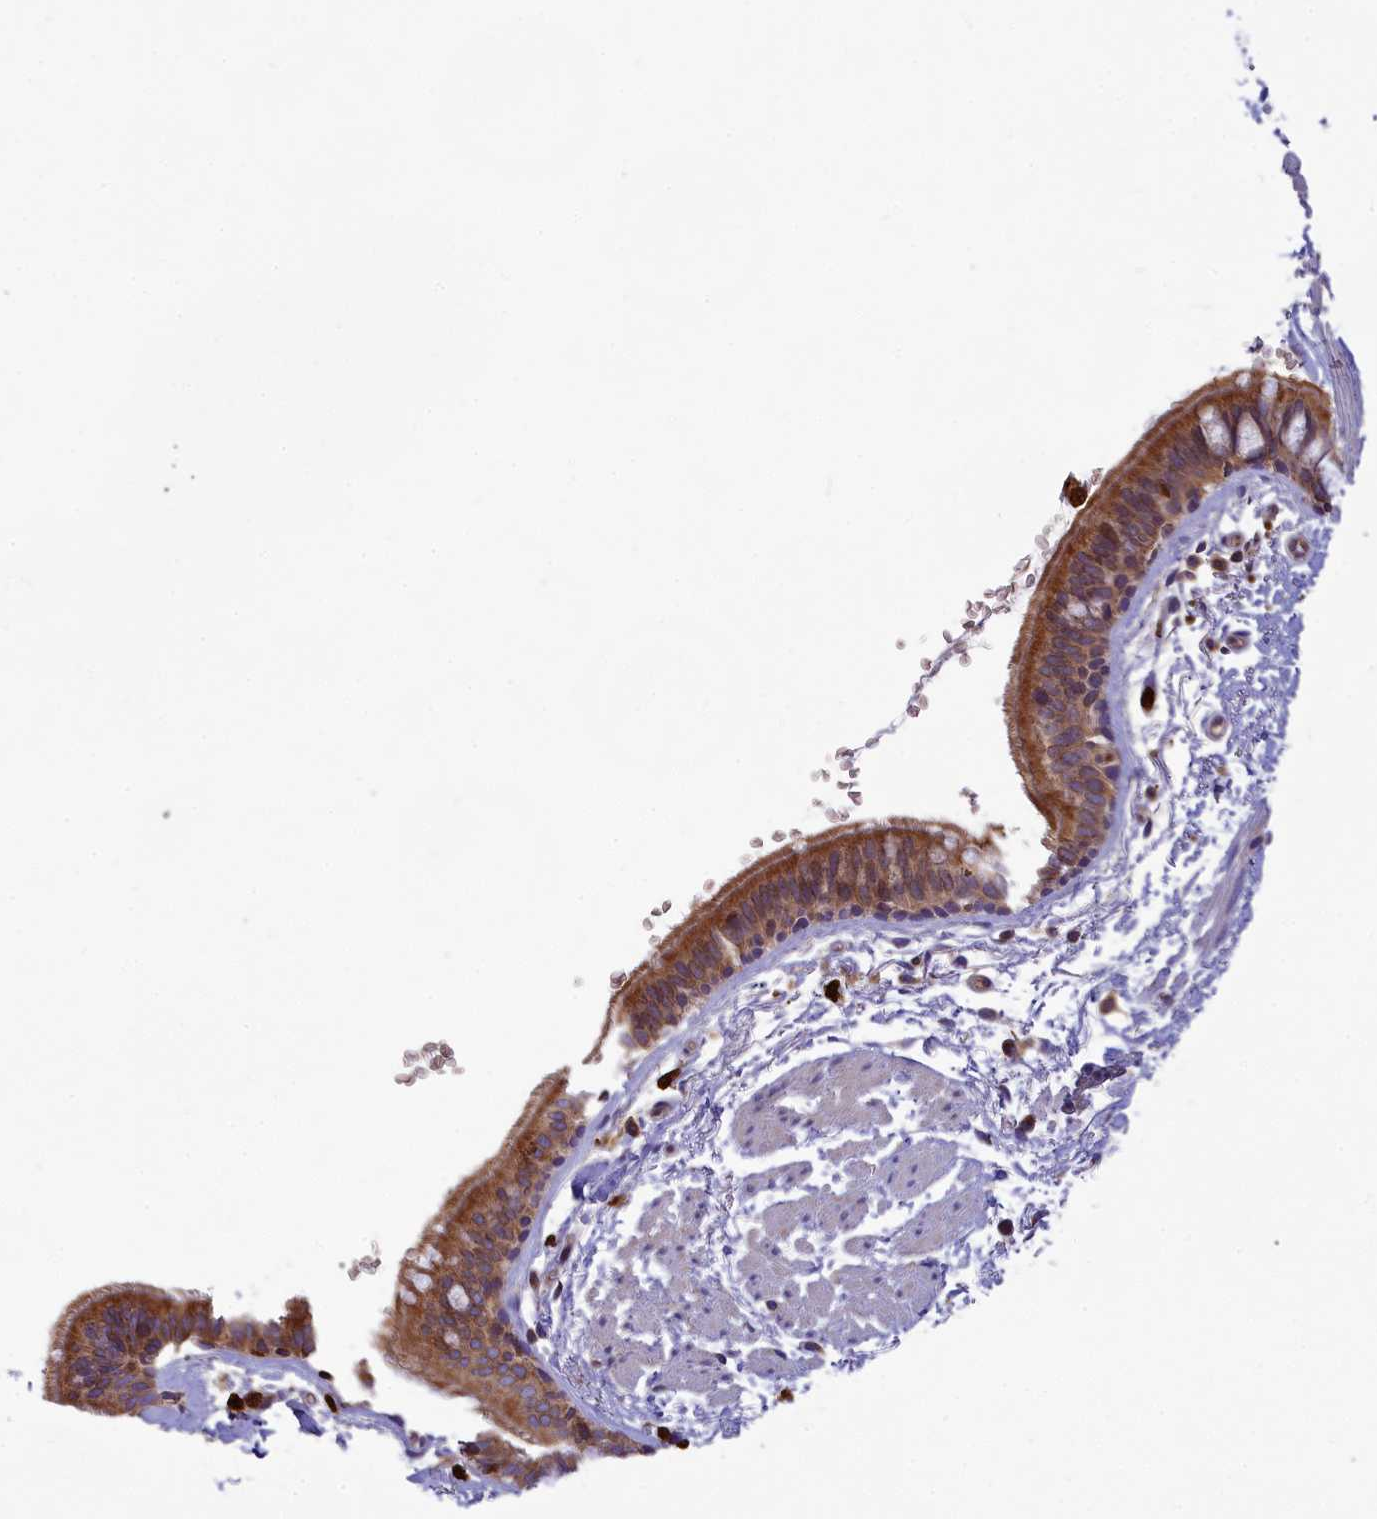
{"staining": {"intensity": "moderate", "quantity": ">75%", "location": "cytoplasmic/membranous"}, "tissue": "bronchus", "cell_type": "Respiratory epithelial cells", "image_type": "normal", "snomed": [{"axis": "morphology", "description": "Normal tissue, NOS"}, {"axis": "topography", "description": "Lymph node"}, {"axis": "topography", "description": "Bronchus"}], "caption": "Immunohistochemical staining of benign bronchus displays medium levels of moderate cytoplasmic/membranous expression in approximately >75% of respiratory epithelial cells. (DAB IHC, brown staining for protein, blue staining for nuclei).", "gene": "PKHD1L1", "patient": {"sex": "female", "age": 70}}